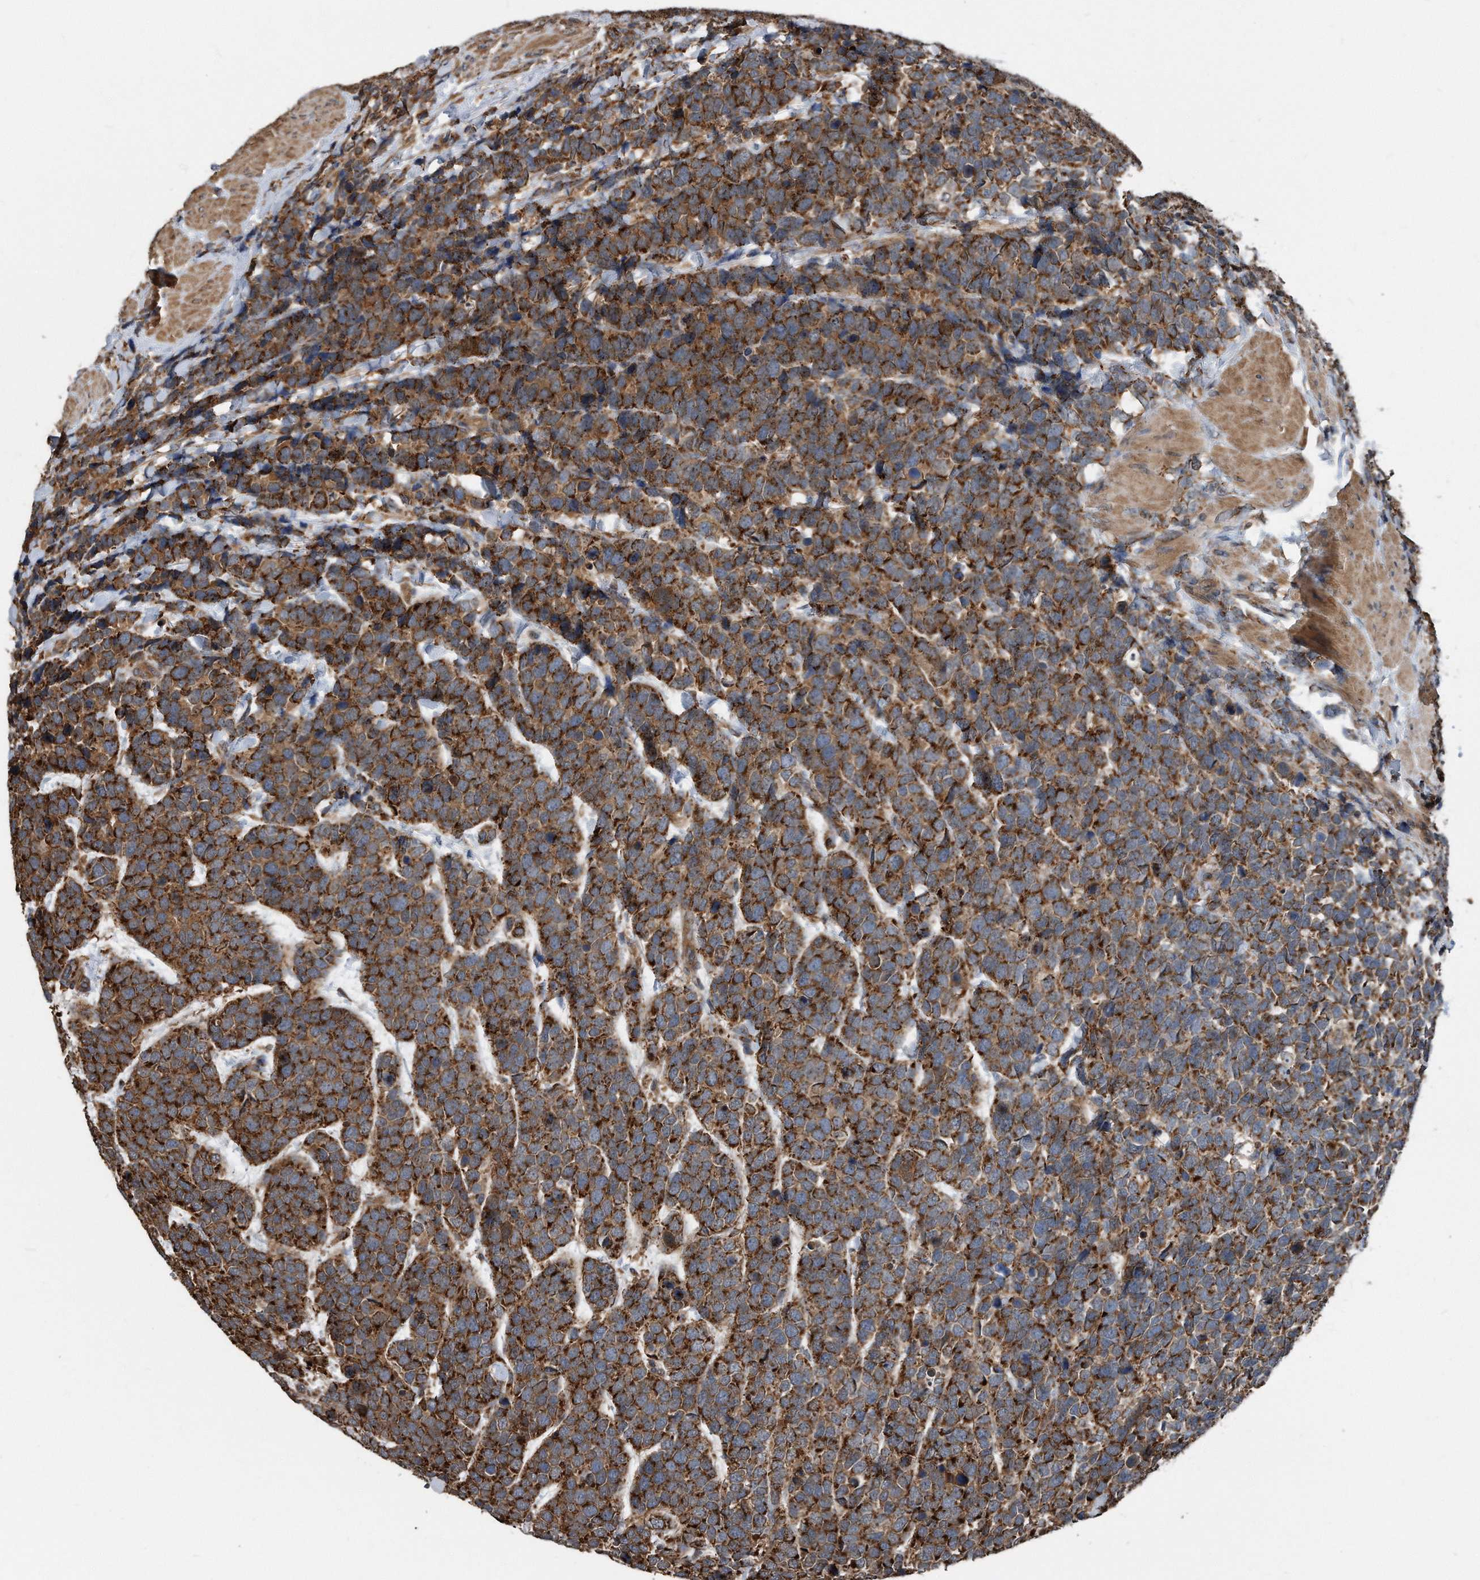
{"staining": {"intensity": "strong", "quantity": ">75%", "location": "cytoplasmic/membranous"}, "tissue": "urothelial cancer", "cell_type": "Tumor cells", "image_type": "cancer", "snomed": [{"axis": "morphology", "description": "Urothelial carcinoma, High grade"}, {"axis": "topography", "description": "Urinary bladder"}], "caption": "Immunohistochemistry (DAB) staining of human urothelial carcinoma (high-grade) demonstrates strong cytoplasmic/membranous protein expression in approximately >75% of tumor cells.", "gene": "FAM136A", "patient": {"sex": "female", "age": 82}}